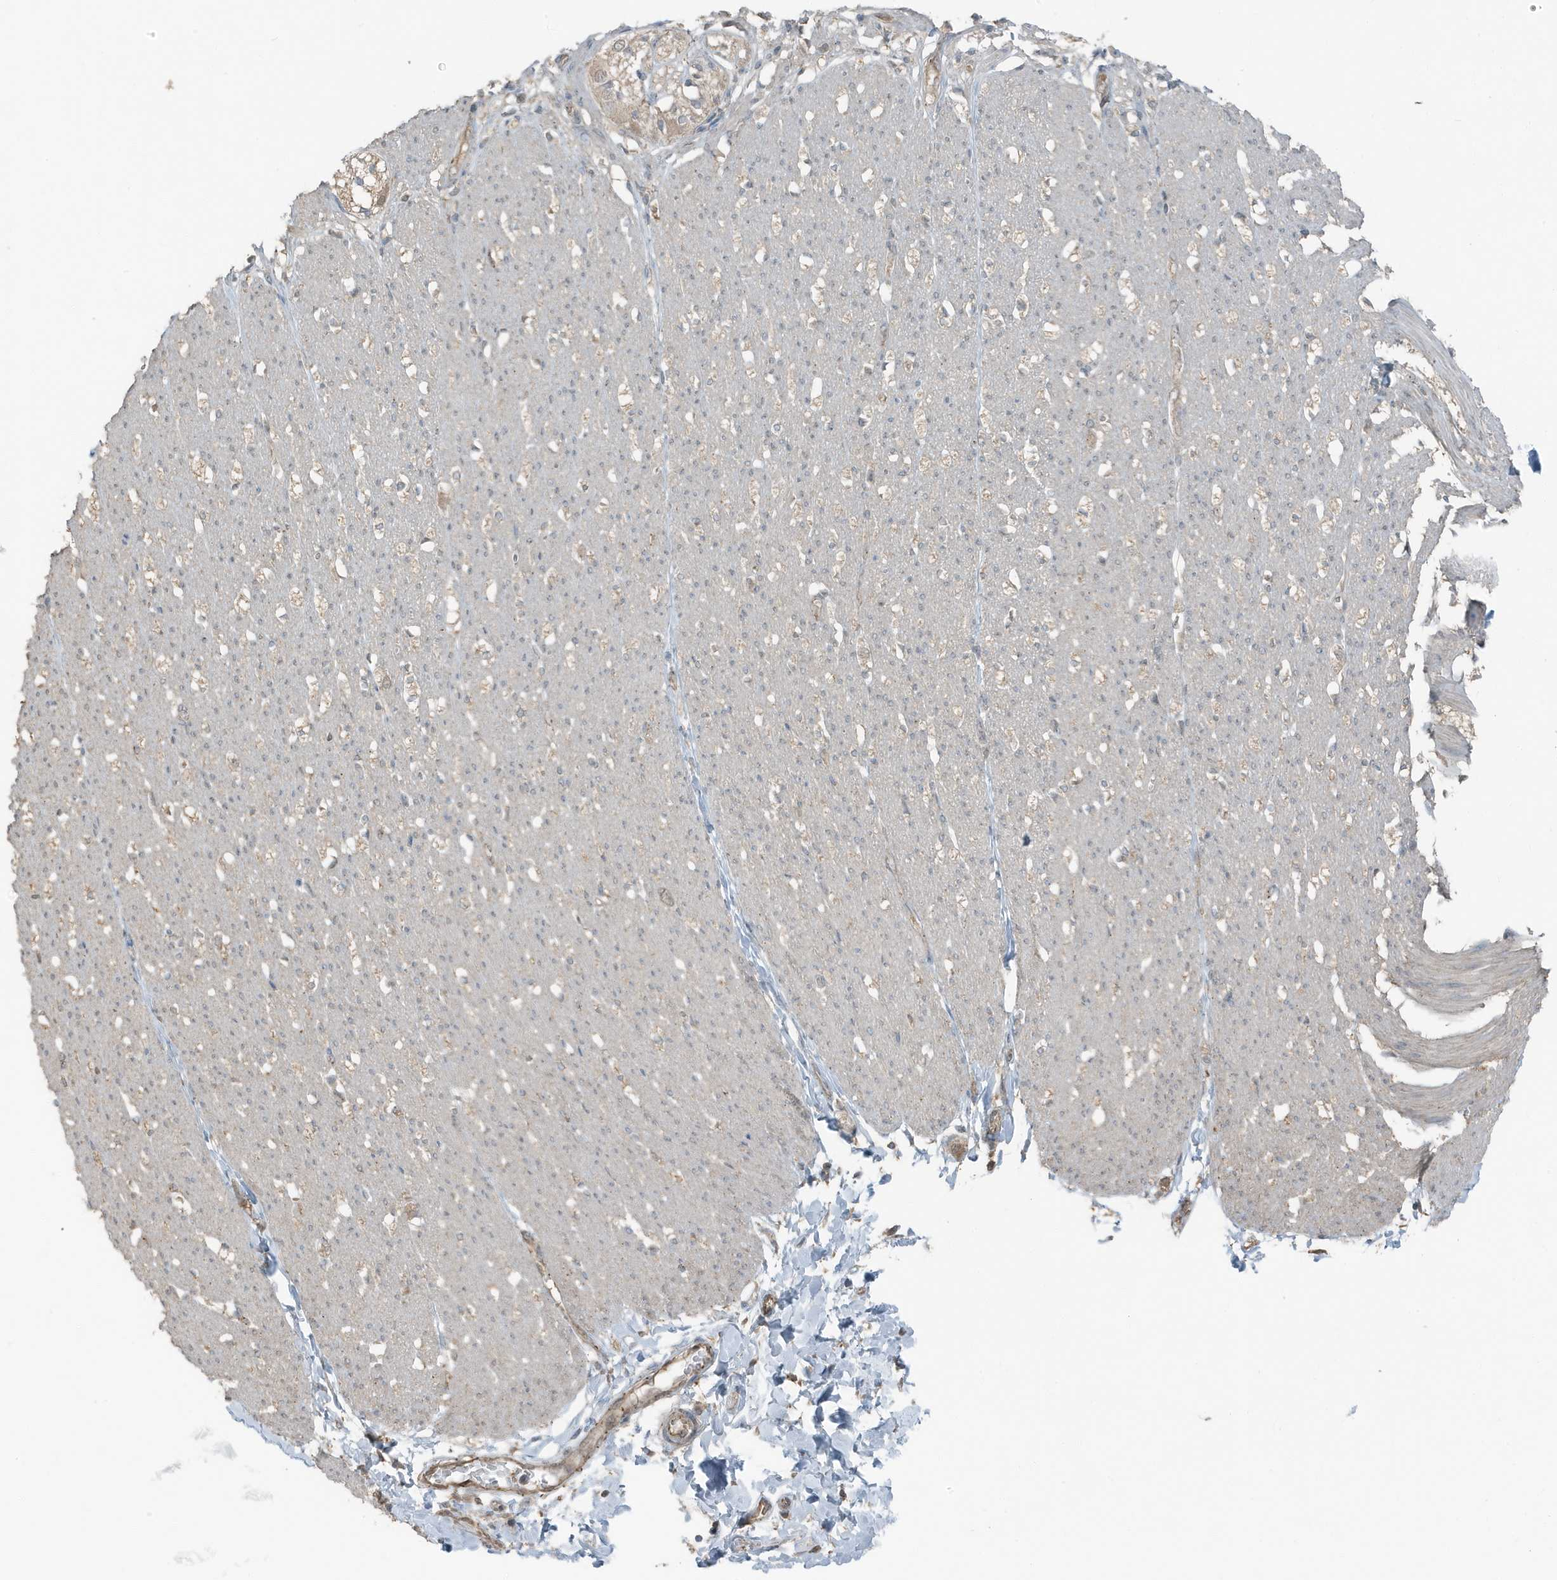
{"staining": {"intensity": "weak", "quantity": "25%-75%", "location": "cytoplasmic/membranous"}, "tissue": "smooth muscle", "cell_type": "Smooth muscle cells", "image_type": "normal", "snomed": [{"axis": "morphology", "description": "Normal tissue, NOS"}, {"axis": "morphology", "description": "Adenocarcinoma, NOS"}, {"axis": "topography", "description": "Colon"}, {"axis": "topography", "description": "Peripheral nerve tissue"}], "caption": "An image of human smooth muscle stained for a protein reveals weak cytoplasmic/membranous brown staining in smooth muscle cells. Immunohistochemistry (ihc) stains the protein in brown and the nuclei are stained blue.", "gene": "AZI2", "patient": {"sex": "male", "age": 14}}